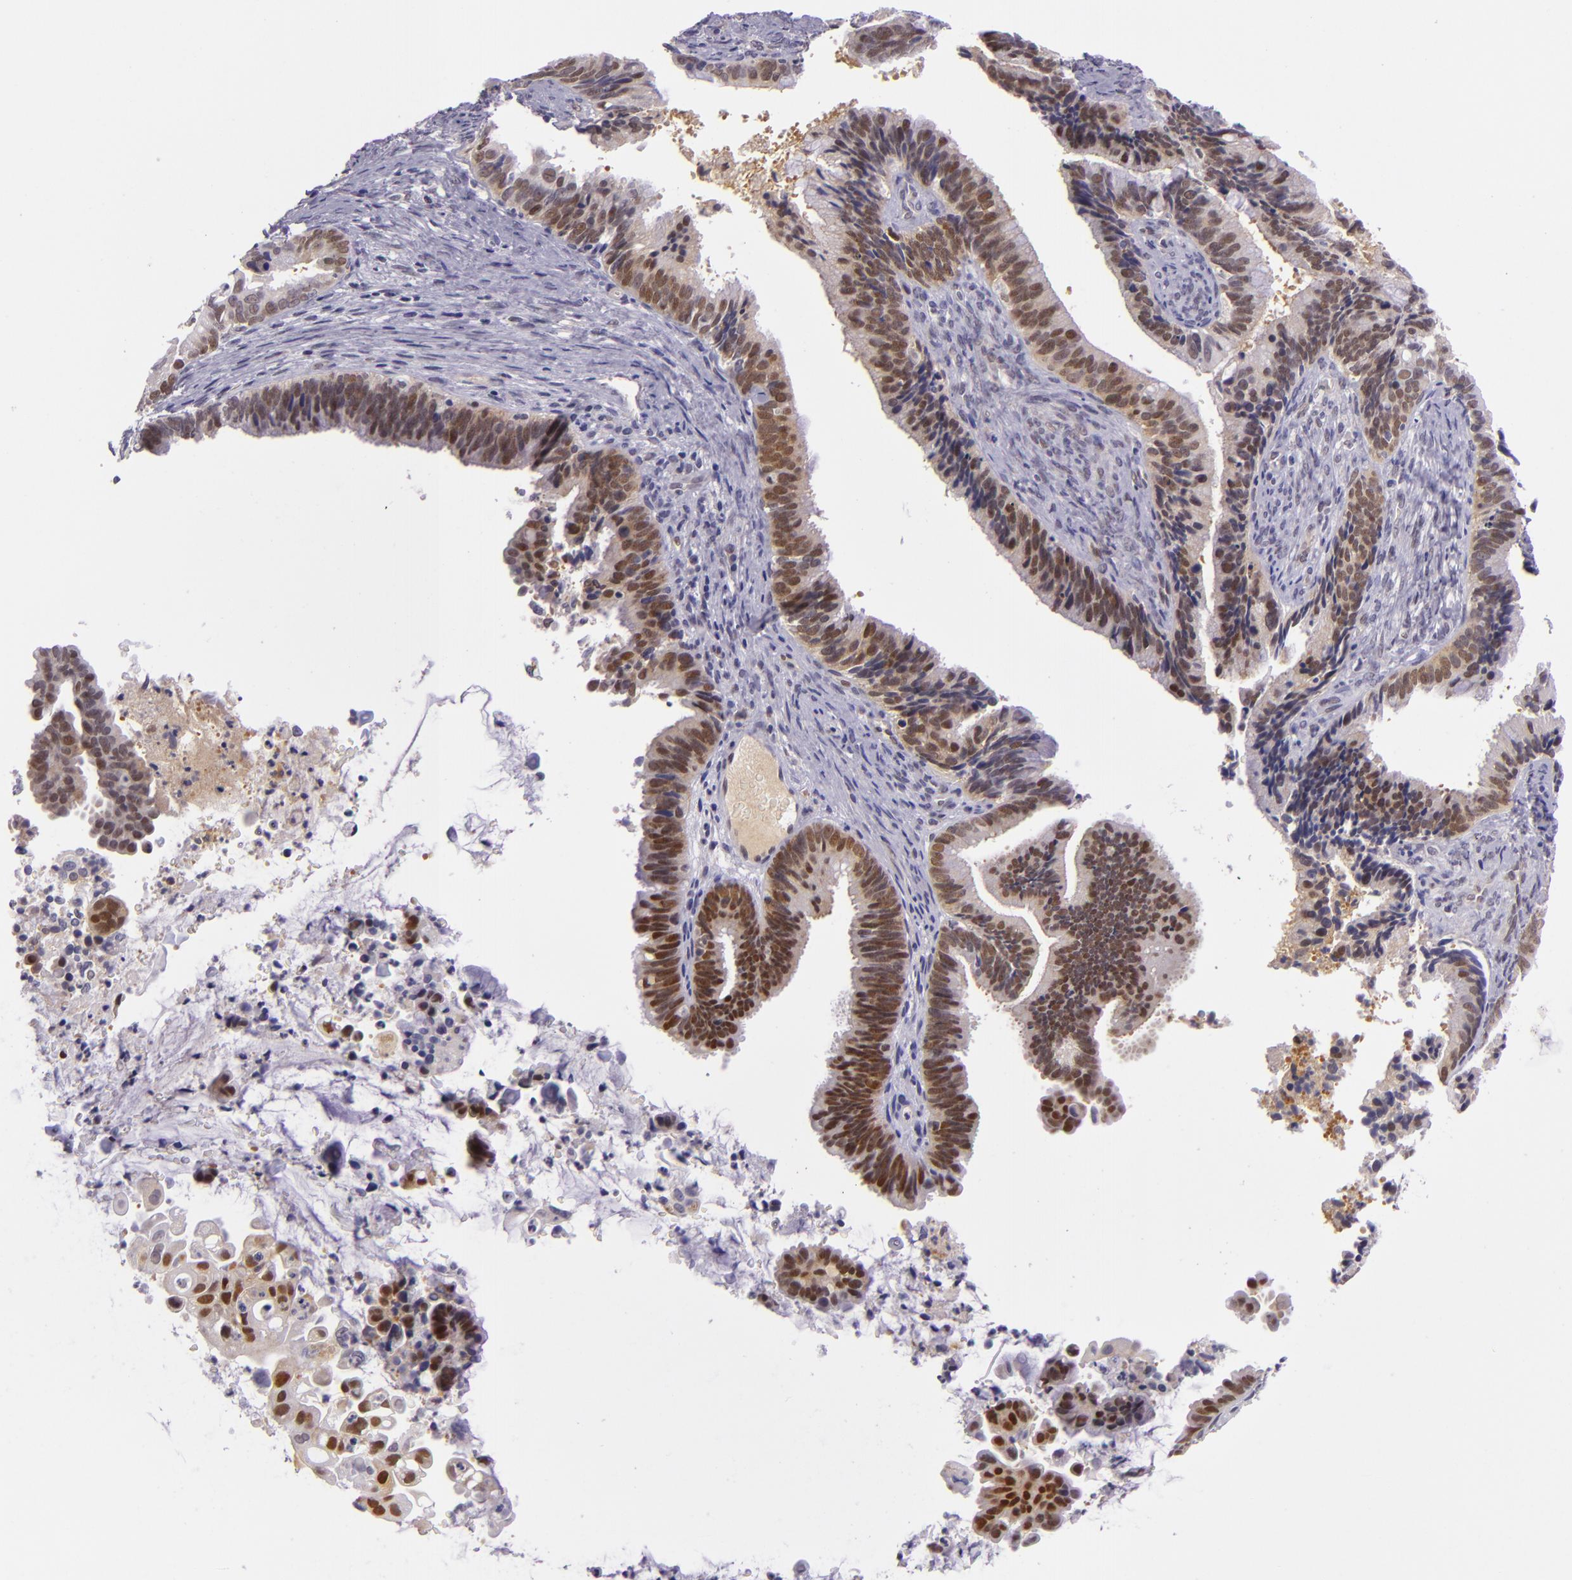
{"staining": {"intensity": "moderate", "quantity": ">75%", "location": "nuclear"}, "tissue": "cervical cancer", "cell_type": "Tumor cells", "image_type": "cancer", "snomed": [{"axis": "morphology", "description": "Adenocarcinoma, NOS"}, {"axis": "topography", "description": "Cervix"}], "caption": "Immunohistochemical staining of human cervical cancer shows medium levels of moderate nuclear staining in approximately >75% of tumor cells. (Brightfield microscopy of DAB IHC at high magnification).", "gene": "CSE1L", "patient": {"sex": "female", "age": 47}}